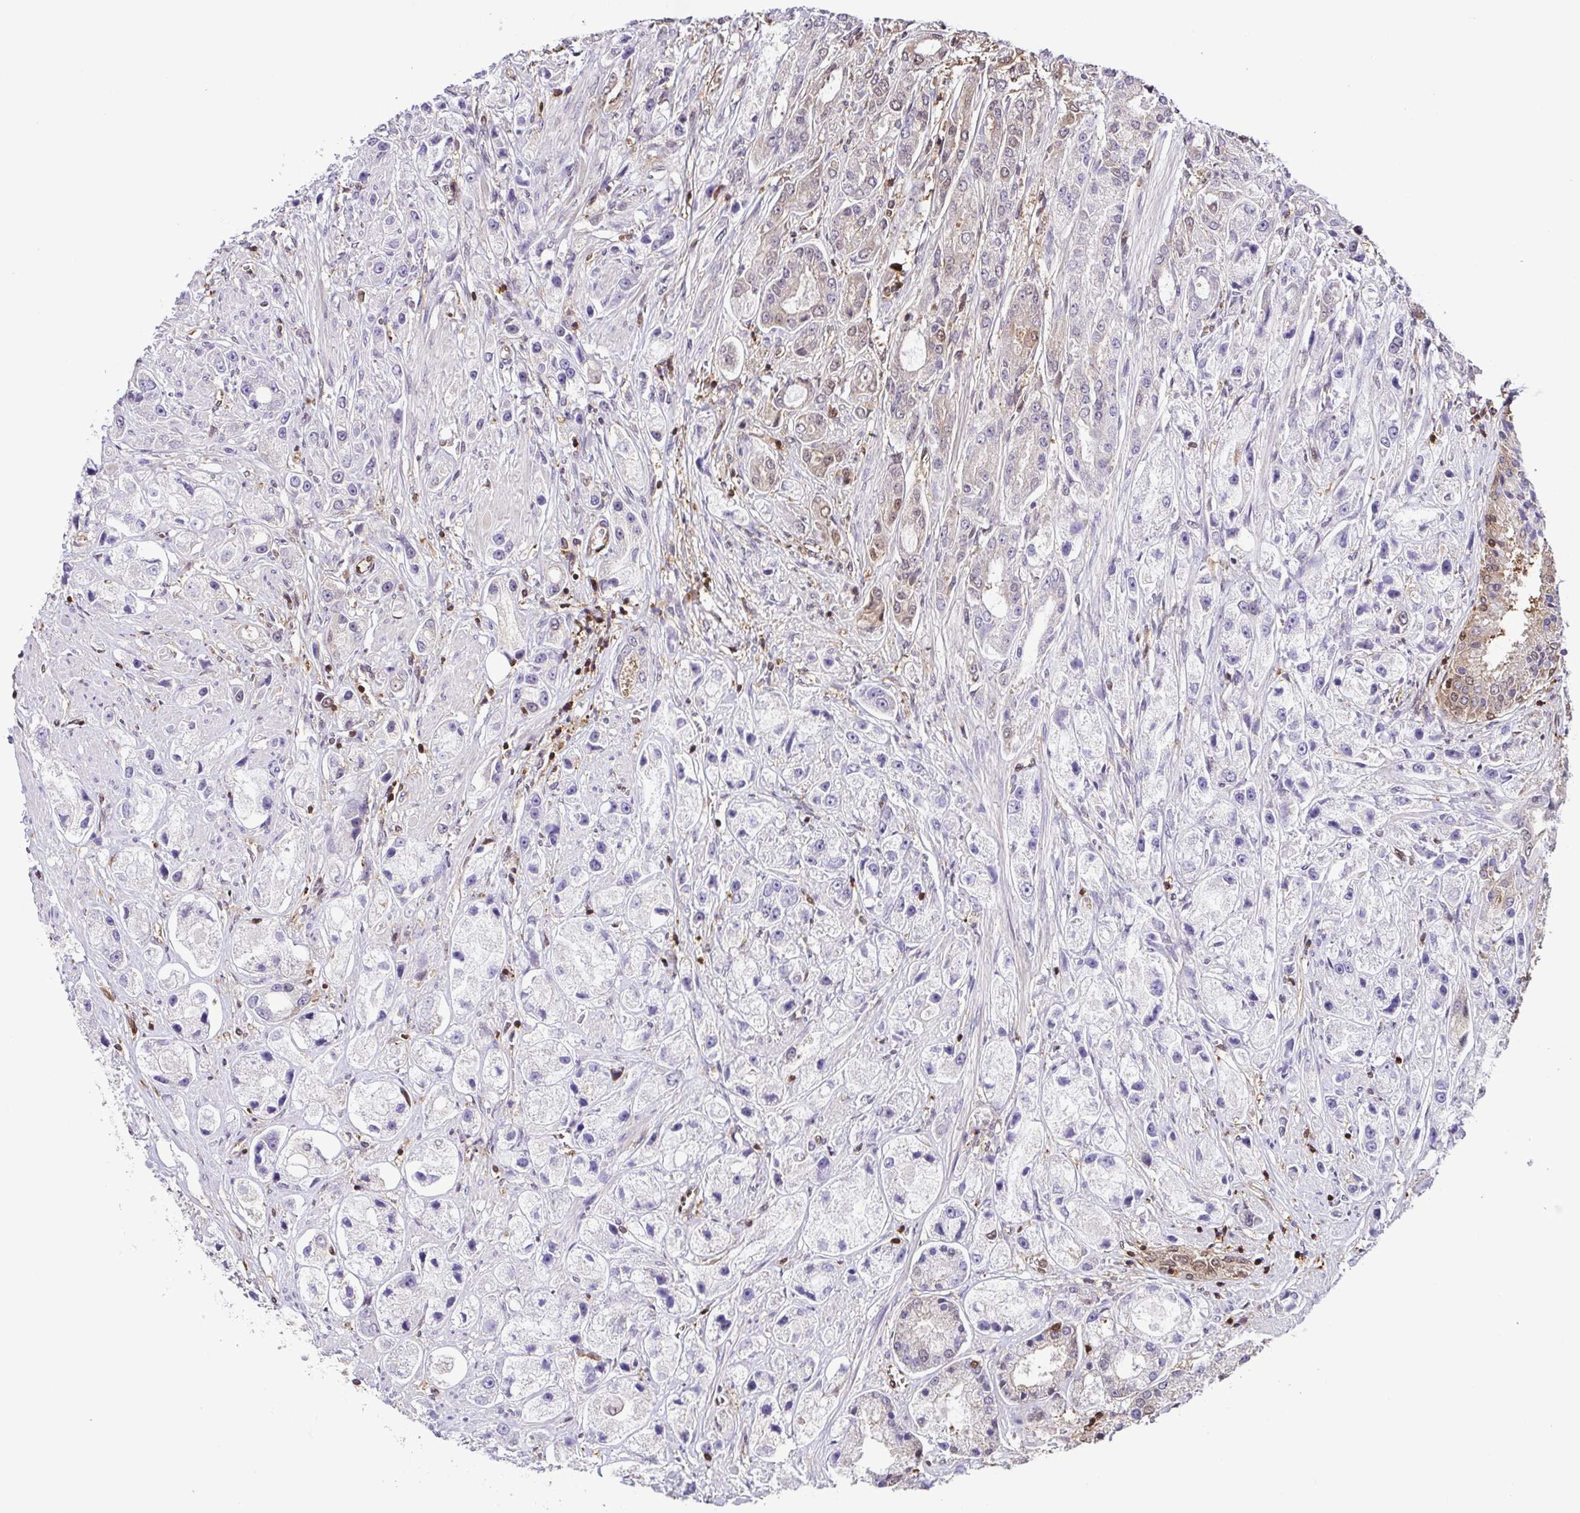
{"staining": {"intensity": "negative", "quantity": "none", "location": "none"}, "tissue": "prostate cancer", "cell_type": "Tumor cells", "image_type": "cancer", "snomed": [{"axis": "morphology", "description": "Adenocarcinoma, High grade"}, {"axis": "topography", "description": "Prostate"}], "caption": "Prostate adenocarcinoma (high-grade) was stained to show a protein in brown. There is no significant expression in tumor cells. (DAB (3,3'-diaminobenzidine) IHC visualized using brightfield microscopy, high magnification).", "gene": "PSMB9", "patient": {"sex": "male", "age": 67}}